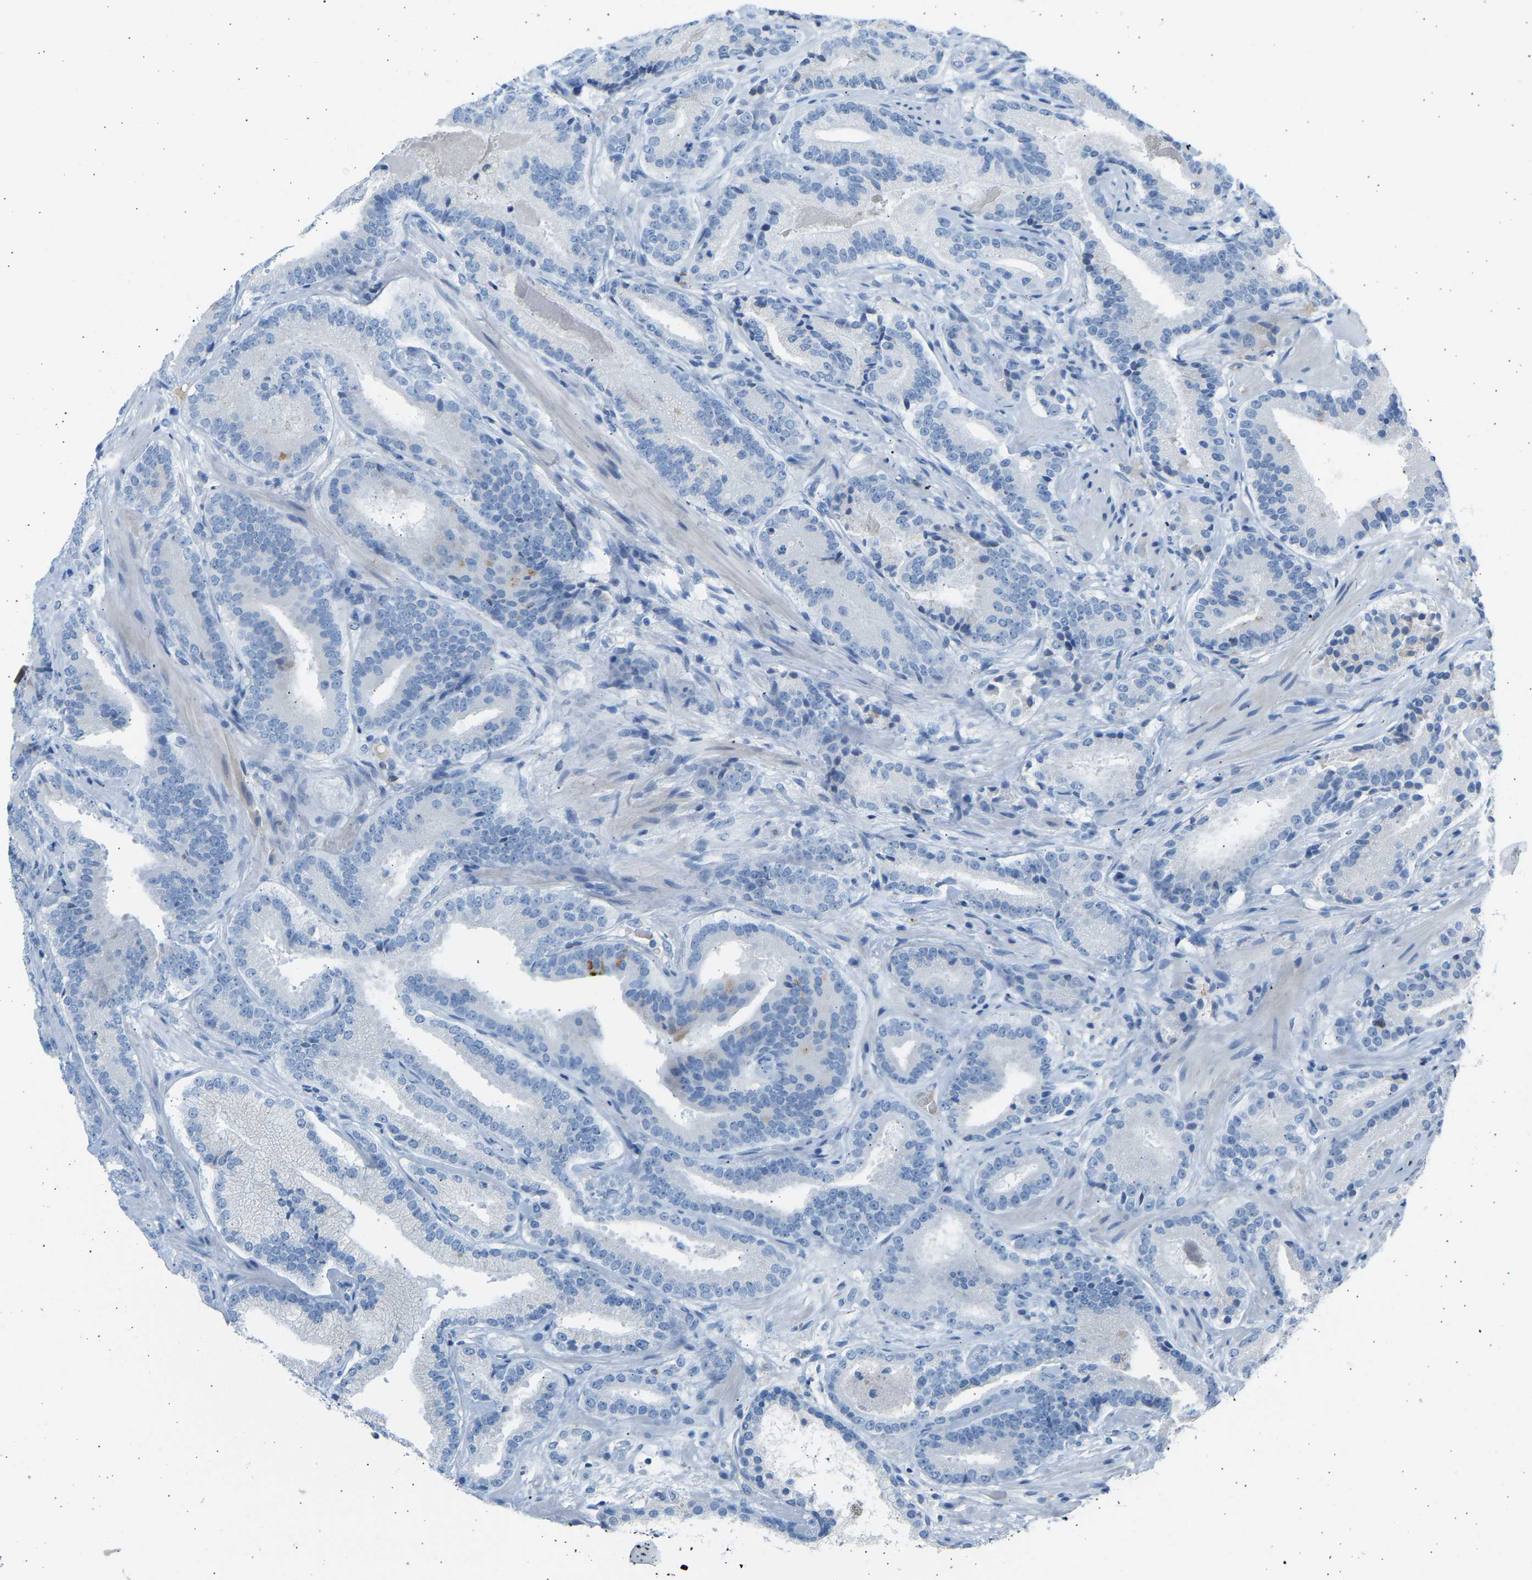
{"staining": {"intensity": "negative", "quantity": "none", "location": "none"}, "tissue": "prostate cancer", "cell_type": "Tumor cells", "image_type": "cancer", "snomed": [{"axis": "morphology", "description": "Adenocarcinoma, Low grade"}, {"axis": "topography", "description": "Prostate"}], "caption": "A photomicrograph of prostate low-grade adenocarcinoma stained for a protein shows no brown staining in tumor cells. (Immunohistochemistry, brightfield microscopy, high magnification).", "gene": "GNAS", "patient": {"sex": "male", "age": 51}}